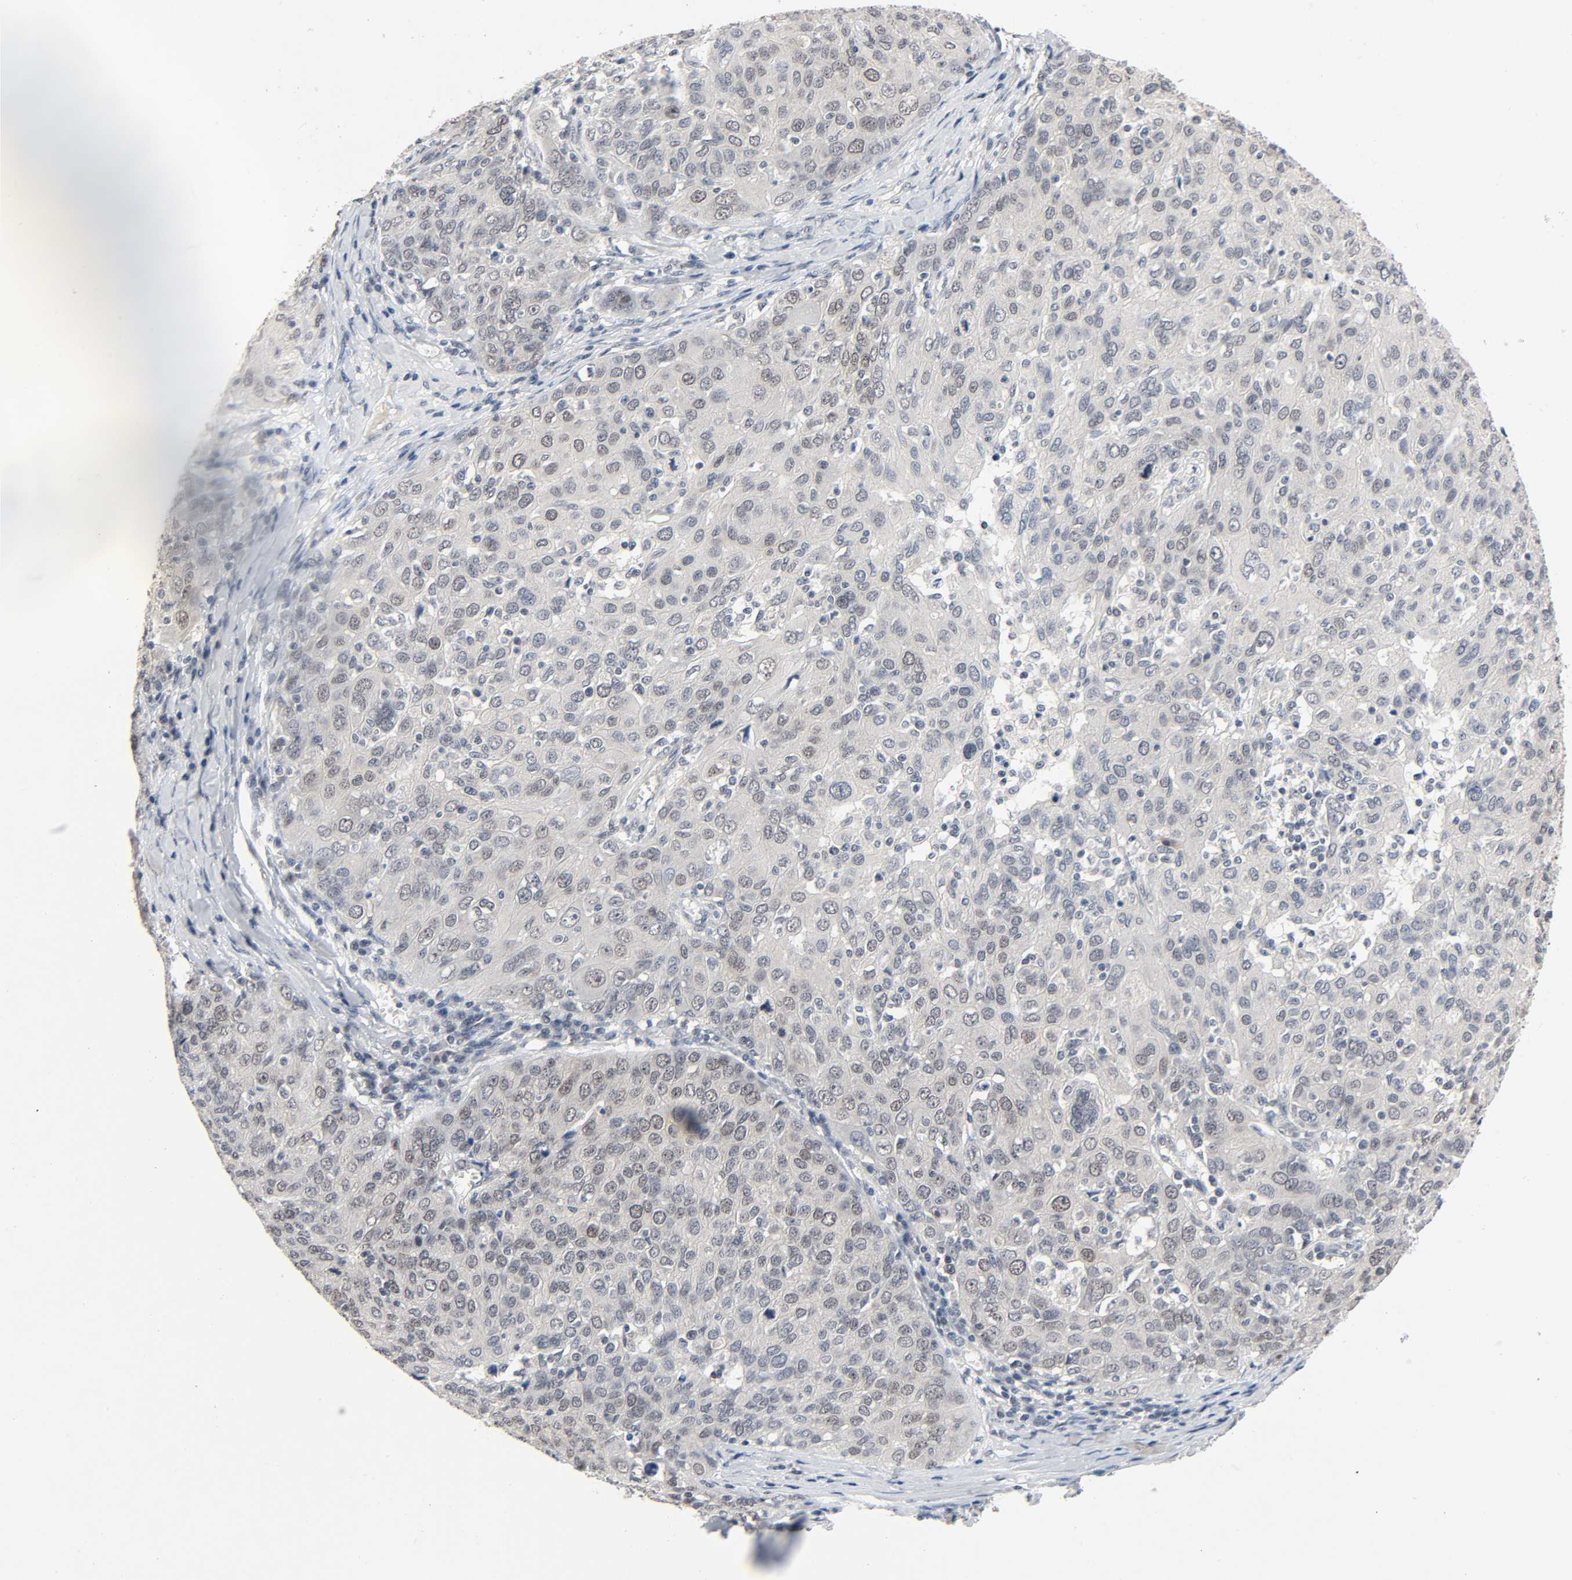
{"staining": {"intensity": "weak", "quantity": "25%-75%", "location": "nuclear"}, "tissue": "ovarian cancer", "cell_type": "Tumor cells", "image_type": "cancer", "snomed": [{"axis": "morphology", "description": "Carcinoma, endometroid"}, {"axis": "topography", "description": "Ovary"}], "caption": "Brown immunohistochemical staining in human ovarian cancer demonstrates weak nuclear positivity in about 25%-75% of tumor cells. (DAB (3,3'-diaminobenzidine) = brown stain, brightfield microscopy at high magnification).", "gene": "MAPKAPK5", "patient": {"sex": "female", "age": 50}}